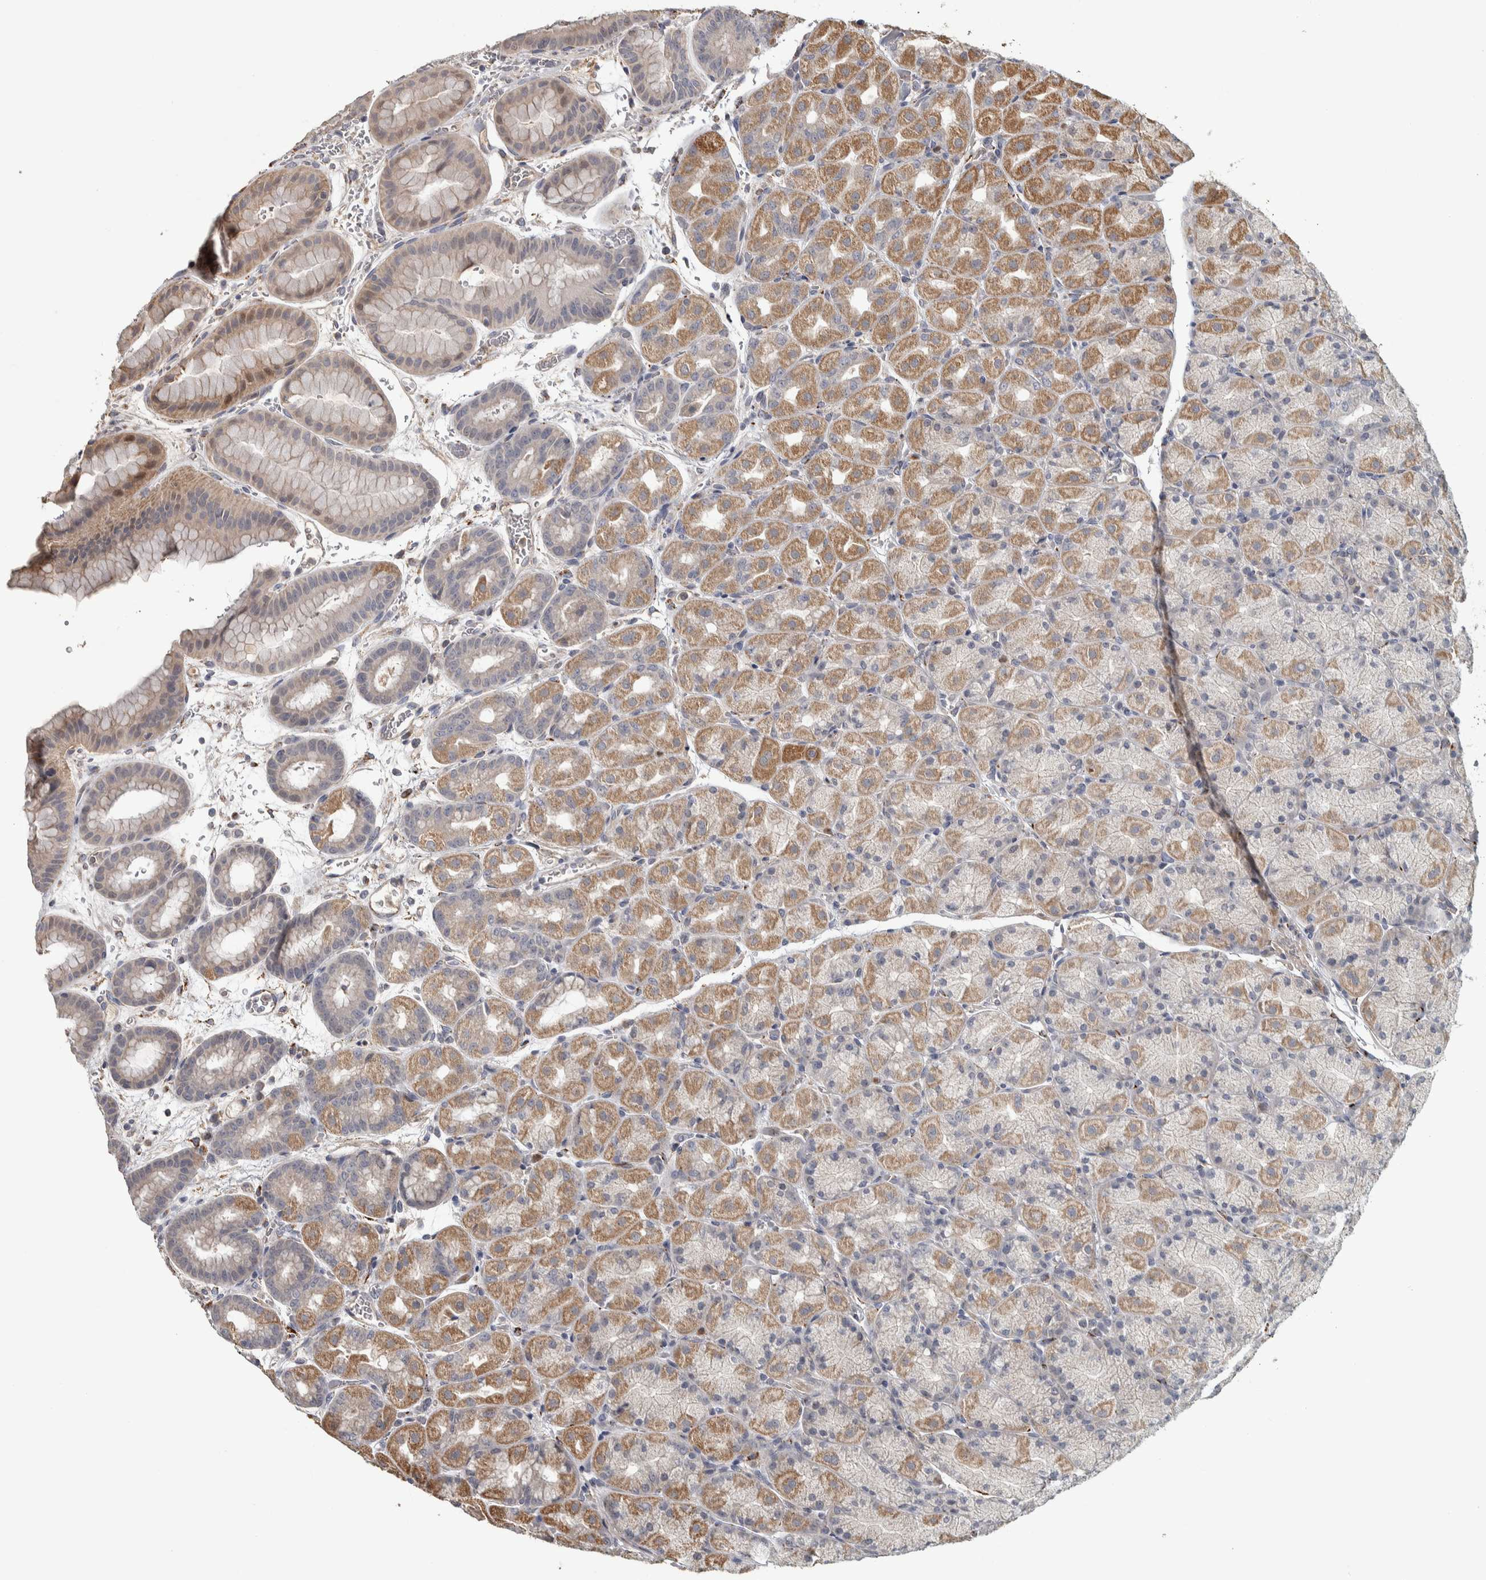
{"staining": {"intensity": "moderate", "quantity": "25%-75%", "location": "cytoplasmic/membranous"}, "tissue": "stomach", "cell_type": "Glandular cells", "image_type": "normal", "snomed": [{"axis": "morphology", "description": "Normal tissue, NOS"}, {"axis": "morphology", "description": "Carcinoid, malignant, NOS"}, {"axis": "topography", "description": "Stomach, upper"}], "caption": "The immunohistochemical stain highlights moderate cytoplasmic/membranous positivity in glandular cells of unremarkable stomach.", "gene": "FAM78A", "patient": {"sex": "male", "age": 39}}